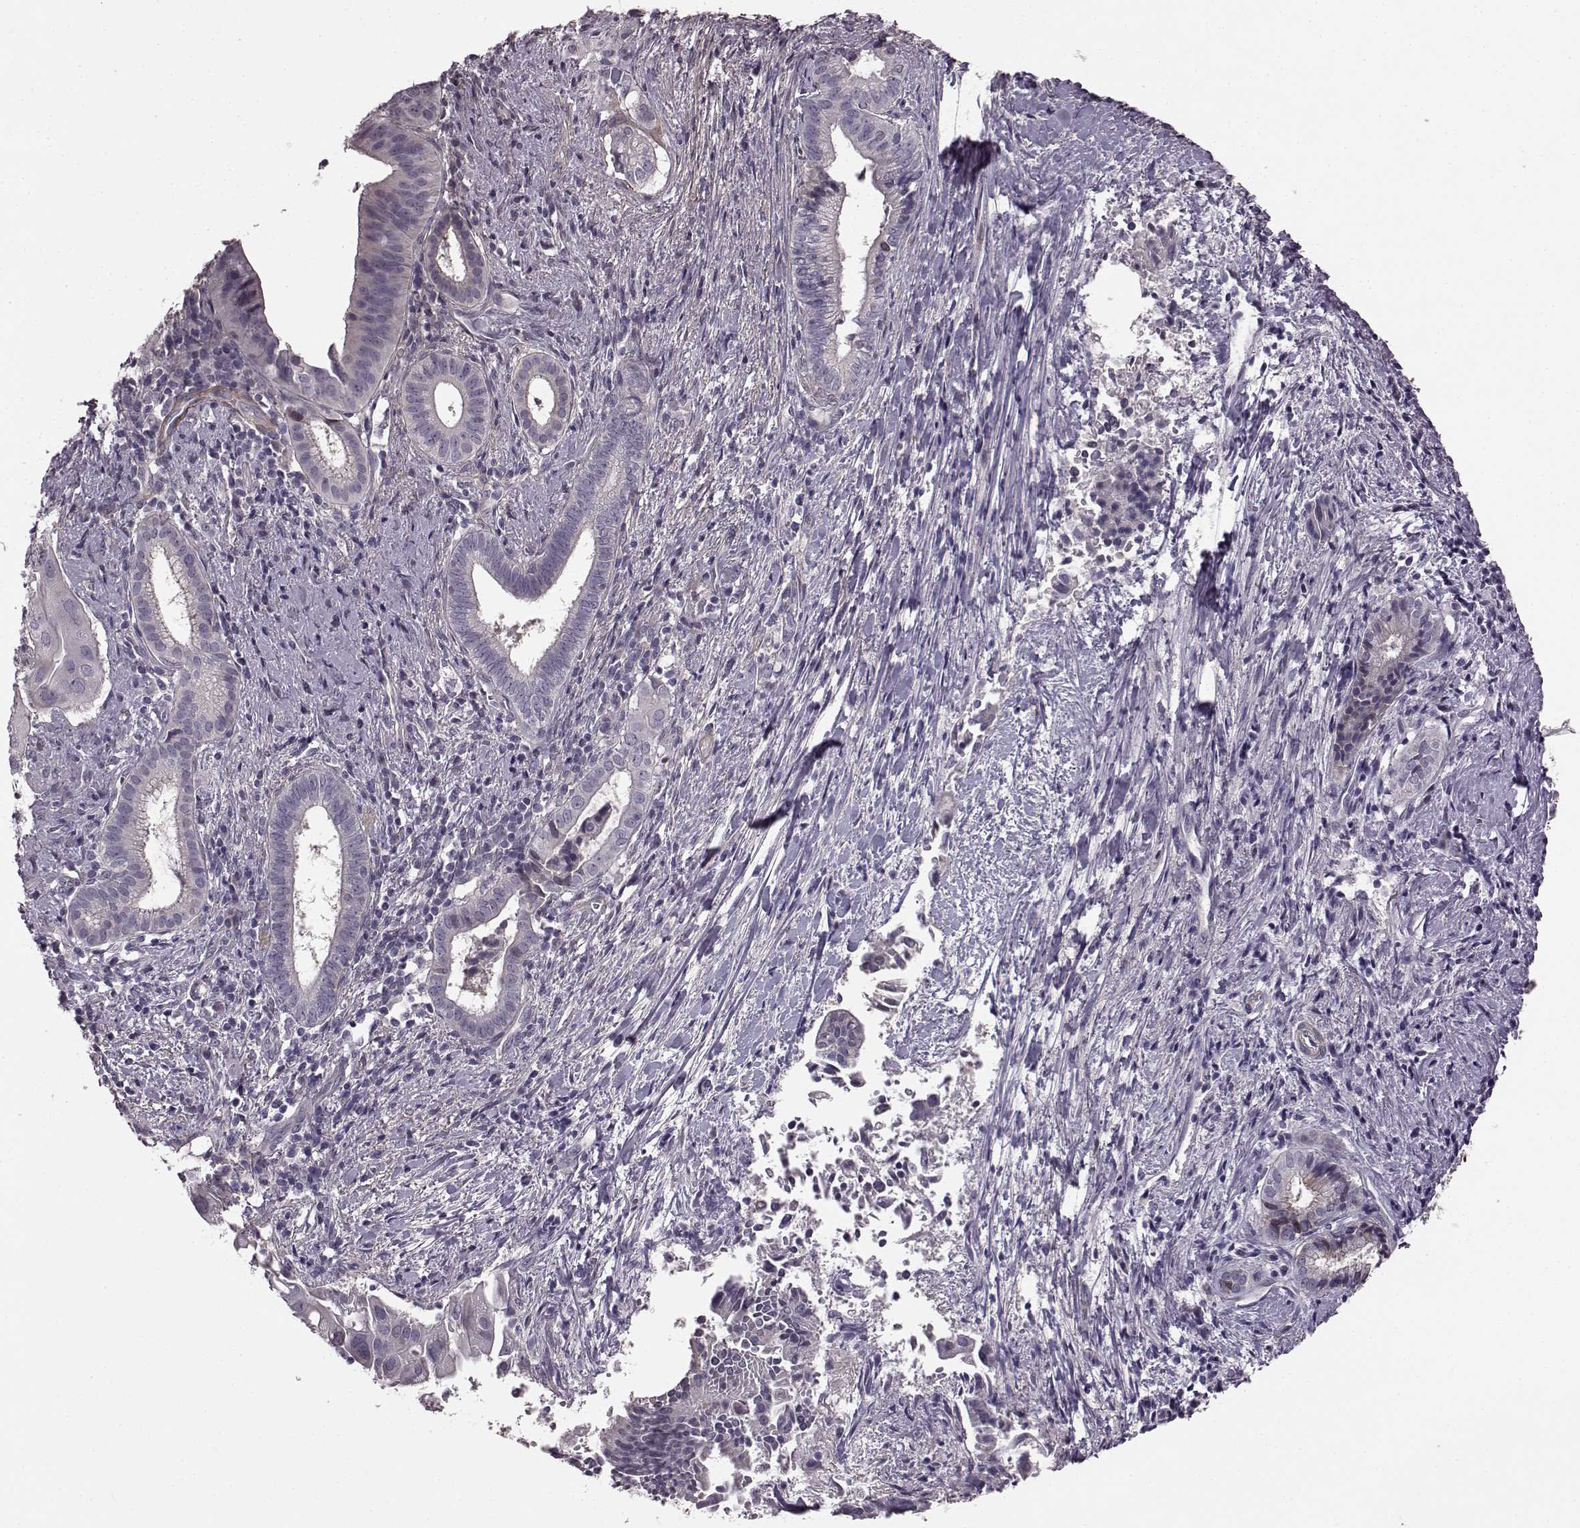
{"staining": {"intensity": "negative", "quantity": "none", "location": "none"}, "tissue": "pancreatic cancer", "cell_type": "Tumor cells", "image_type": "cancer", "snomed": [{"axis": "morphology", "description": "Adenocarcinoma, NOS"}, {"axis": "topography", "description": "Pancreas"}], "caption": "High power microscopy histopathology image of an immunohistochemistry (IHC) photomicrograph of adenocarcinoma (pancreatic), revealing no significant positivity in tumor cells. (Immunohistochemistry (ihc), brightfield microscopy, high magnification).", "gene": "GRK1", "patient": {"sex": "male", "age": 61}}